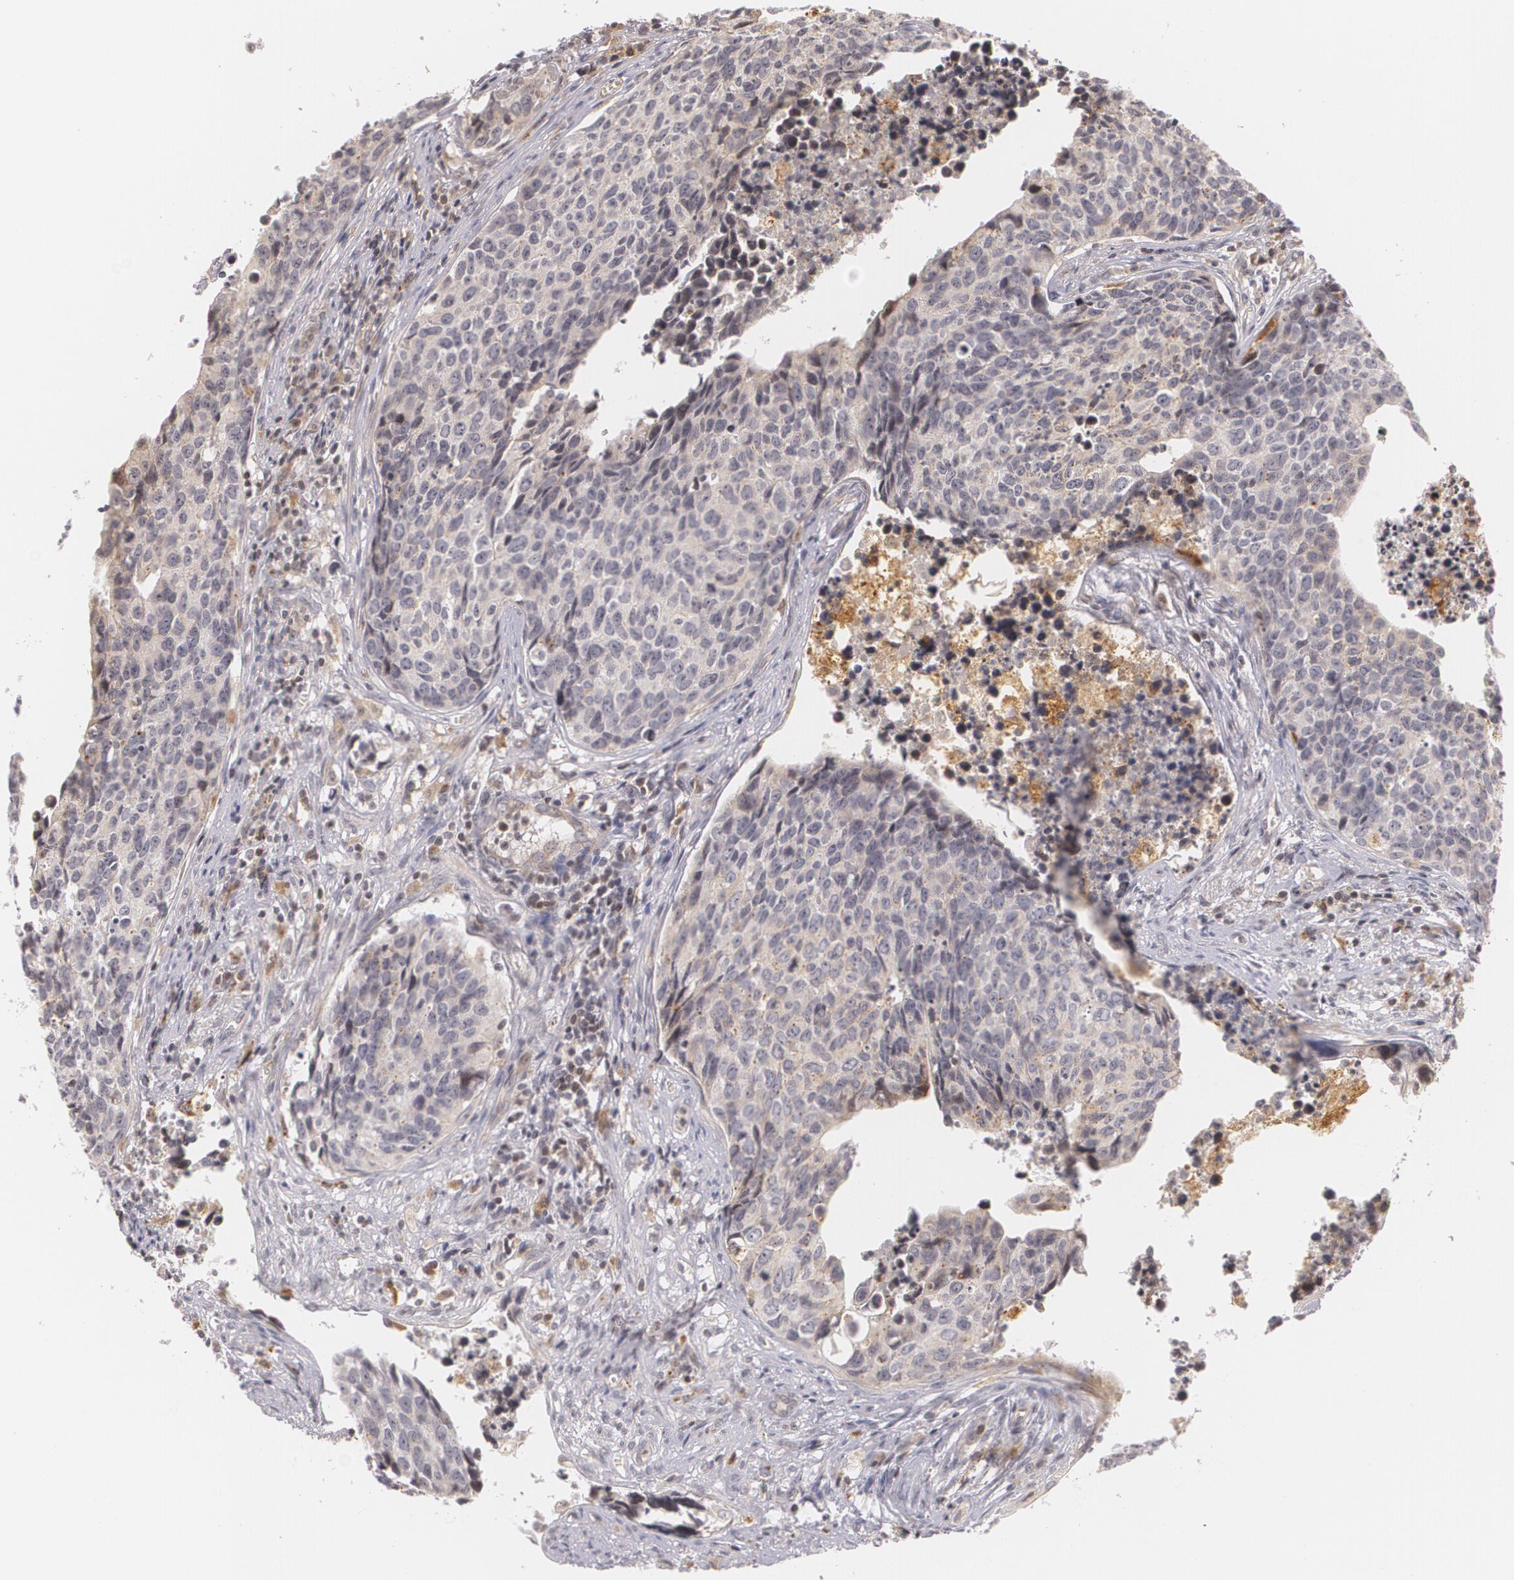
{"staining": {"intensity": "weak", "quantity": "25%-75%", "location": "cytoplasmic/membranous"}, "tissue": "urothelial cancer", "cell_type": "Tumor cells", "image_type": "cancer", "snomed": [{"axis": "morphology", "description": "Urothelial carcinoma, High grade"}, {"axis": "topography", "description": "Urinary bladder"}], "caption": "IHC image of neoplastic tissue: high-grade urothelial carcinoma stained using immunohistochemistry (IHC) demonstrates low levels of weak protein expression localized specifically in the cytoplasmic/membranous of tumor cells, appearing as a cytoplasmic/membranous brown color.", "gene": "VAV3", "patient": {"sex": "male", "age": 81}}